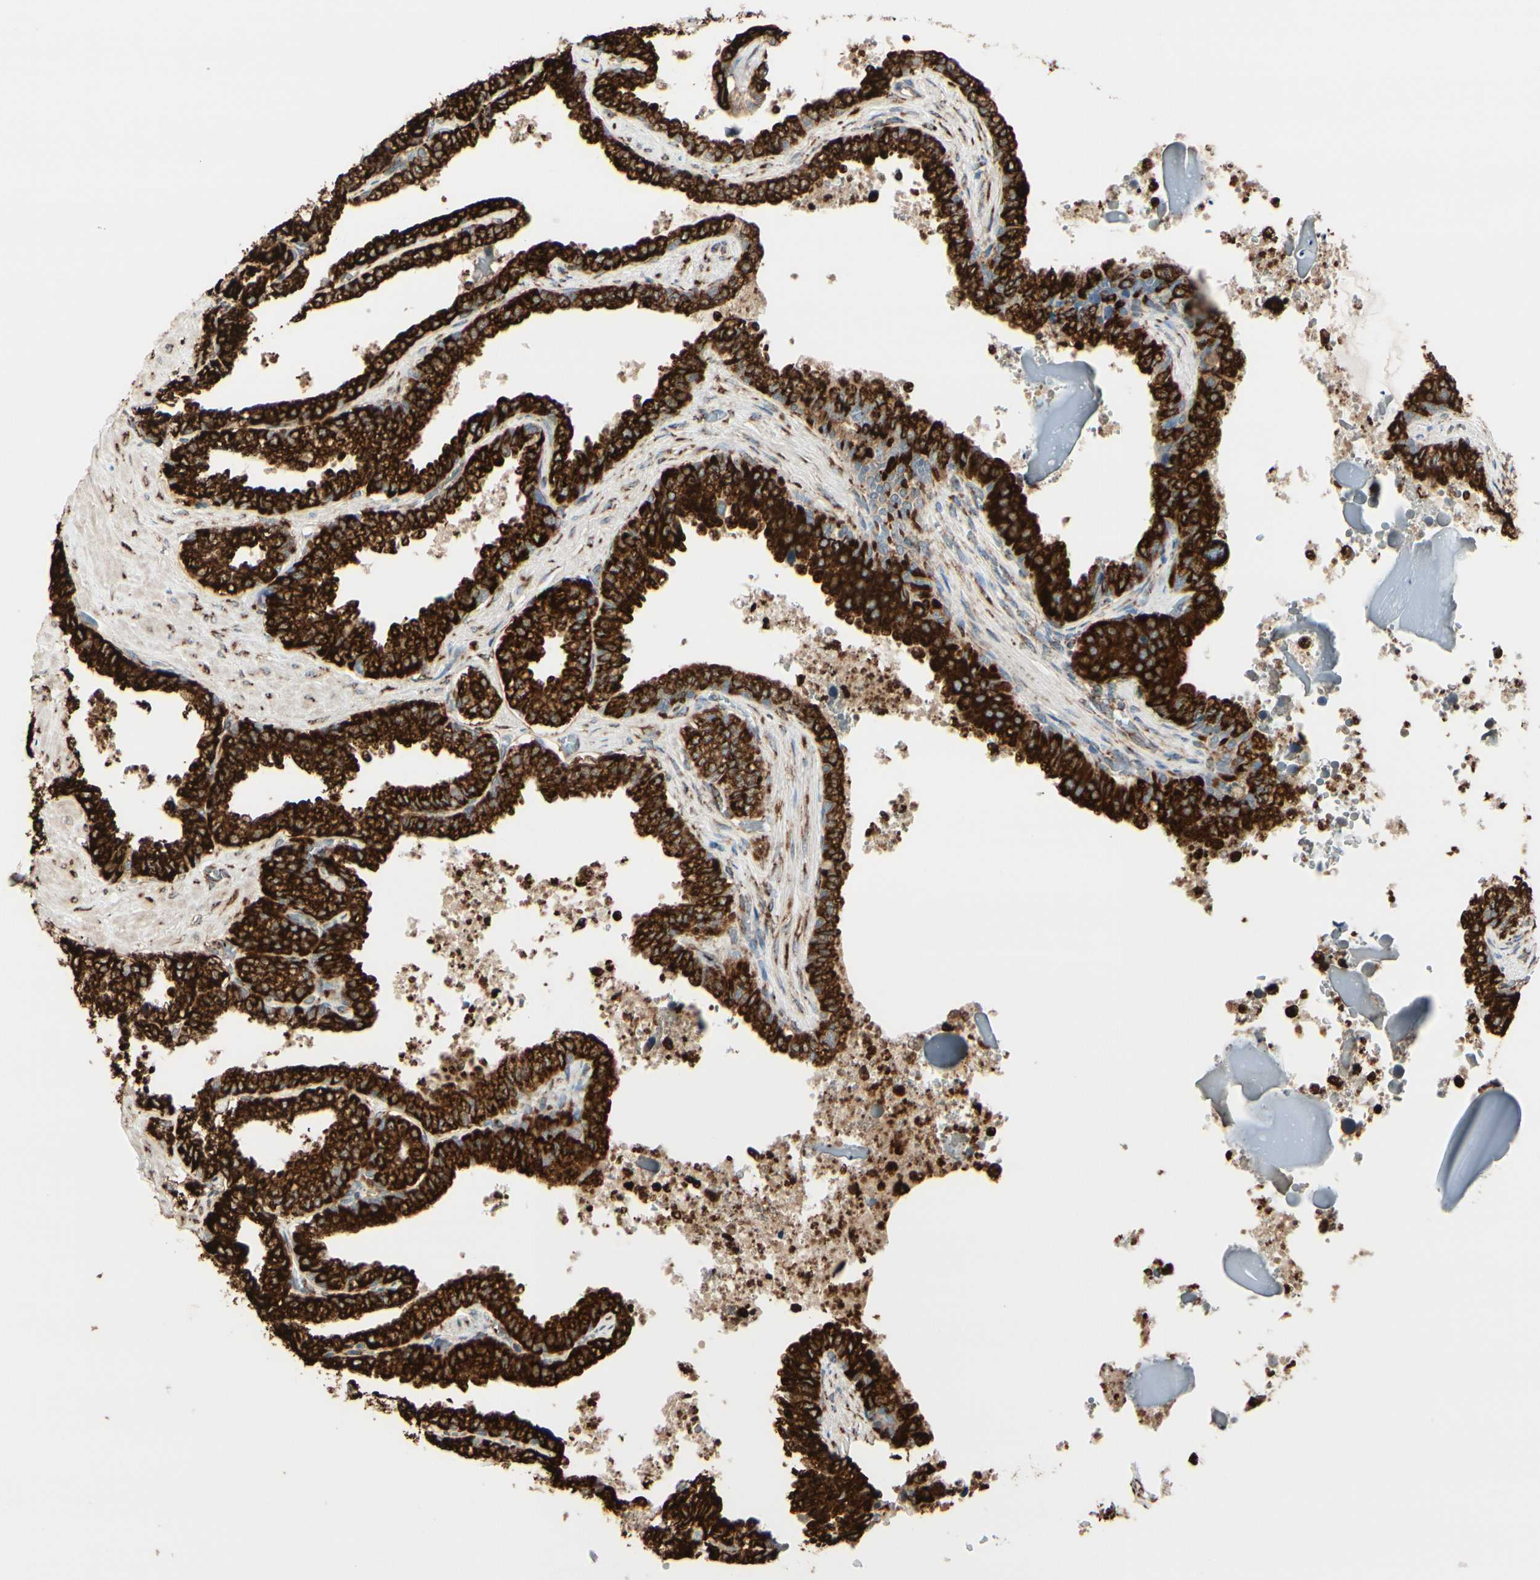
{"staining": {"intensity": "strong", "quantity": ">75%", "location": "cytoplasmic/membranous"}, "tissue": "seminal vesicle", "cell_type": "Glandular cells", "image_type": "normal", "snomed": [{"axis": "morphology", "description": "Normal tissue, NOS"}, {"axis": "topography", "description": "Seminal veicle"}], "caption": "Strong cytoplasmic/membranous staining for a protein is seen in about >75% of glandular cells of unremarkable seminal vesicle using IHC.", "gene": "RRBP1", "patient": {"sex": "male", "age": 46}}